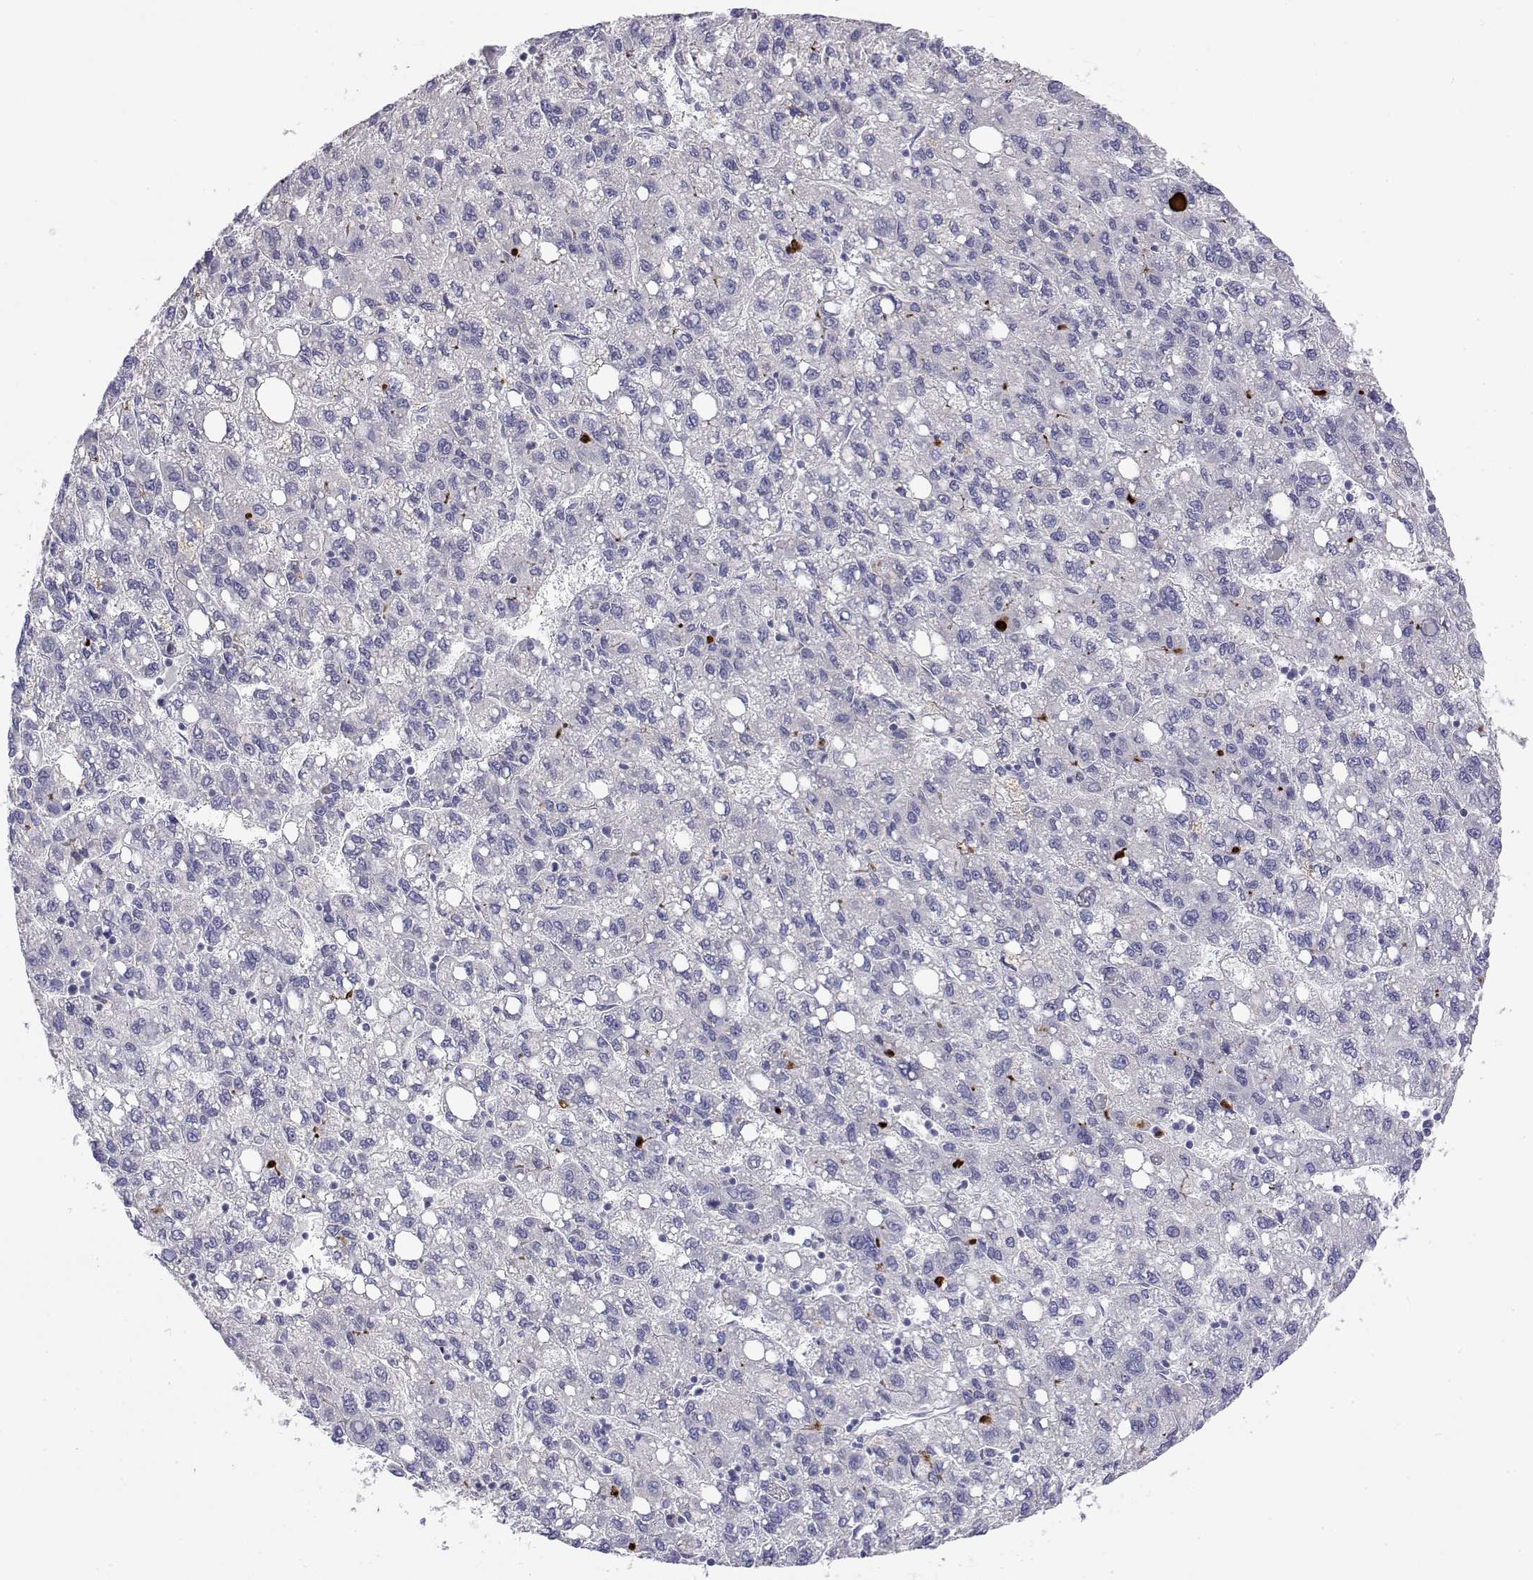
{"staining": {"intensity": "negative", "quantity": "none", "location": "none"}, "tissue": "liver cancer", "cell_type": "Tumor cells", "image_type": "cancer", "snomed": [{"axis": "morphology", "description": "Carcinoma, Hepatocellular, NOS"}, {"axis": "topography", "description": "Liver"}], "caption": "Immunohistochemistry (IHC) histopathology image of neoplastic tissue: human liver cancer (hepatocellular carcinoma) stained with DAB (3,3'-diaminobenzidine) shows no significant protein expression in tumor cells.", "gene": "GGACT", "patient": {"sex": "female", "age": 82}}